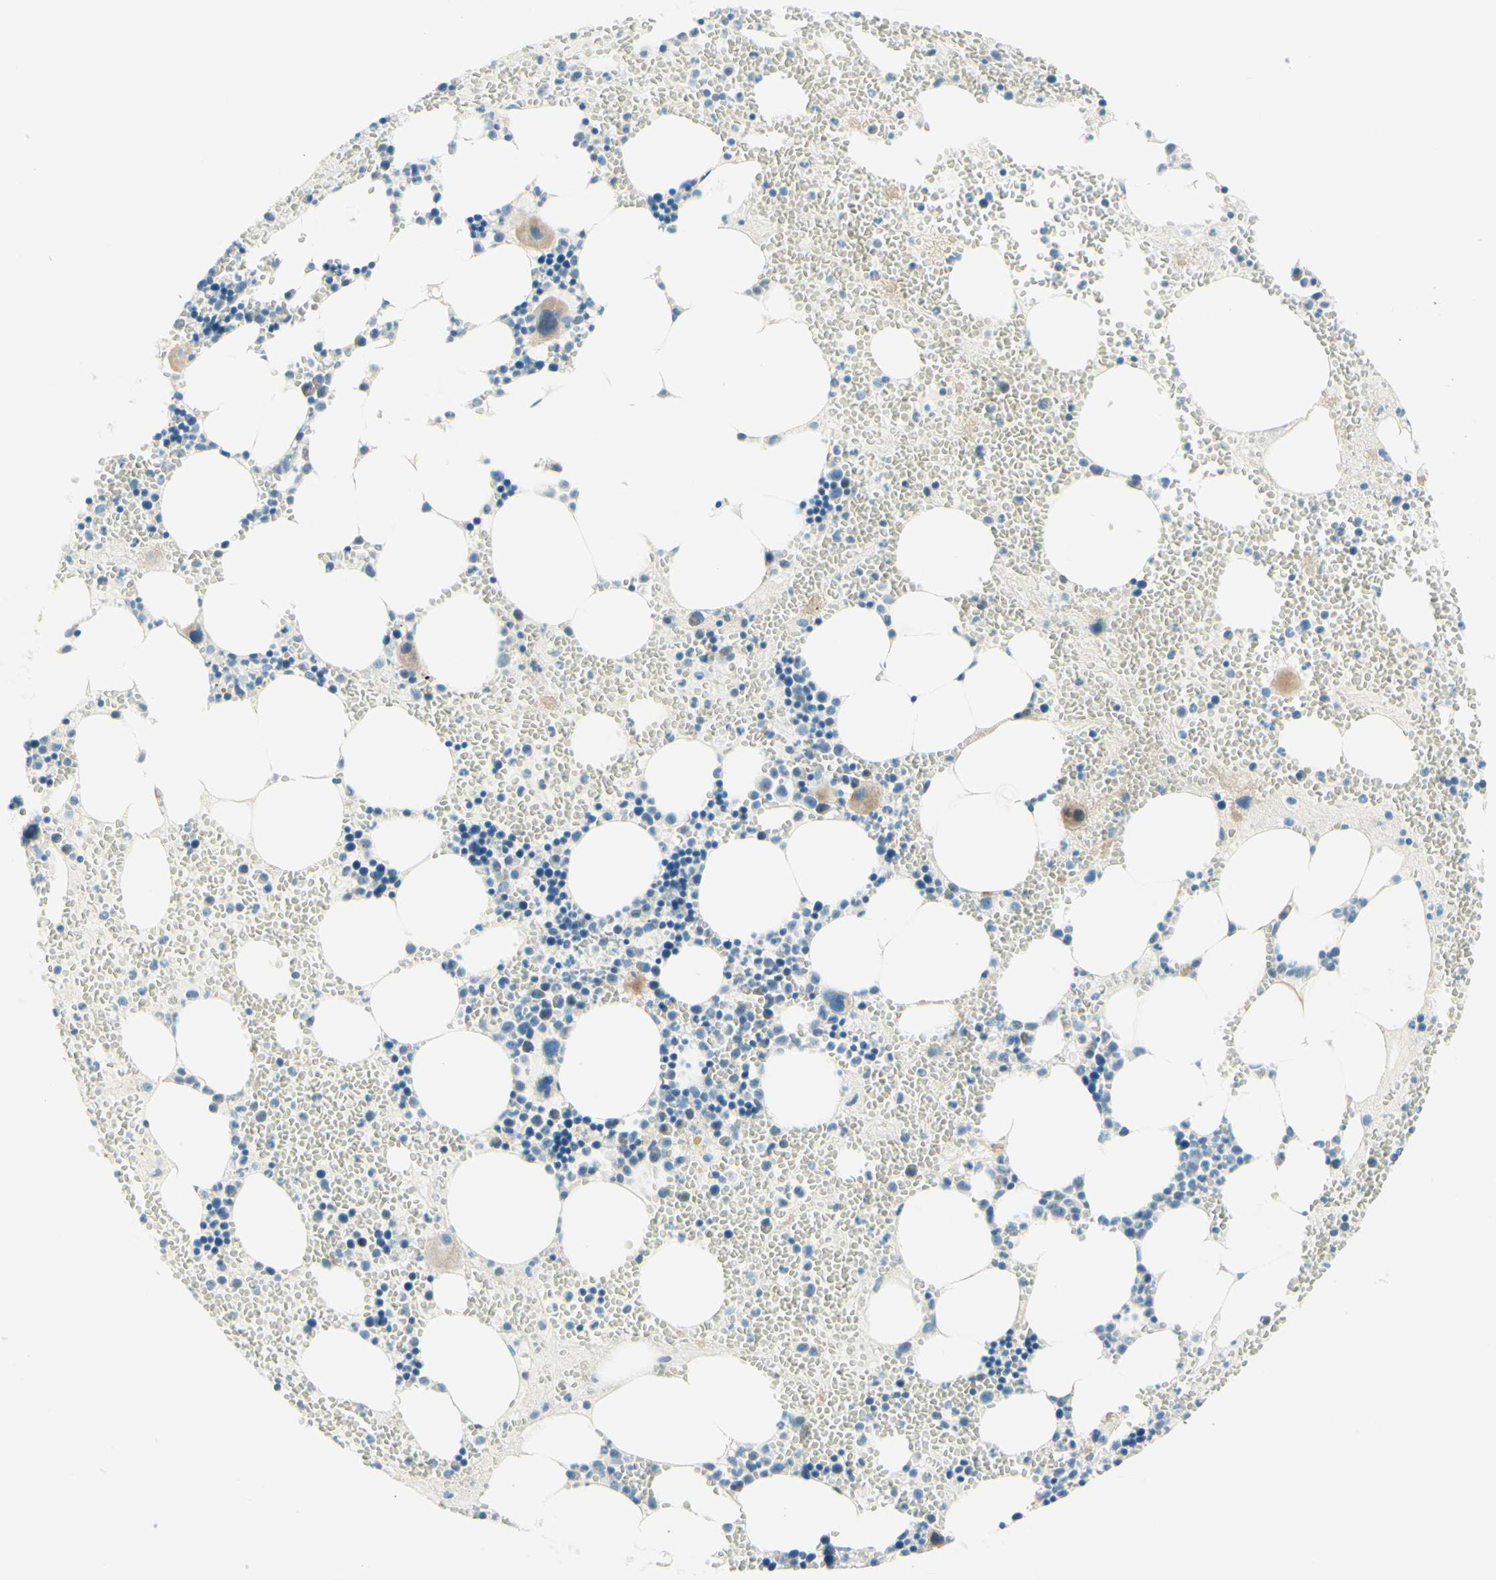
{"staining": {"intensity": "weak", "quantity": "<25%", "location": "cytoplasmic/membranous"}, "tissue": "bone marrow", "cell_type": "Hematopoietic cells", "image_type": "normal", "snomed": [{"axis": "morphology", "description": "Normal tissue, NOS"}, {"axis": "morphology", "description": "Inflammation, NOS"}, {"axis": "topography", "description": "Bone marrow"}], "caption": "The histopathology image demonstrates no significant expression in hematopoietic cells of bone marrow. (DAB immunohistochemistry visualized using brightfield microscopy, high magnification).", "gene": "TAOK2", "patient": {"sex": "female", "age": 76}}